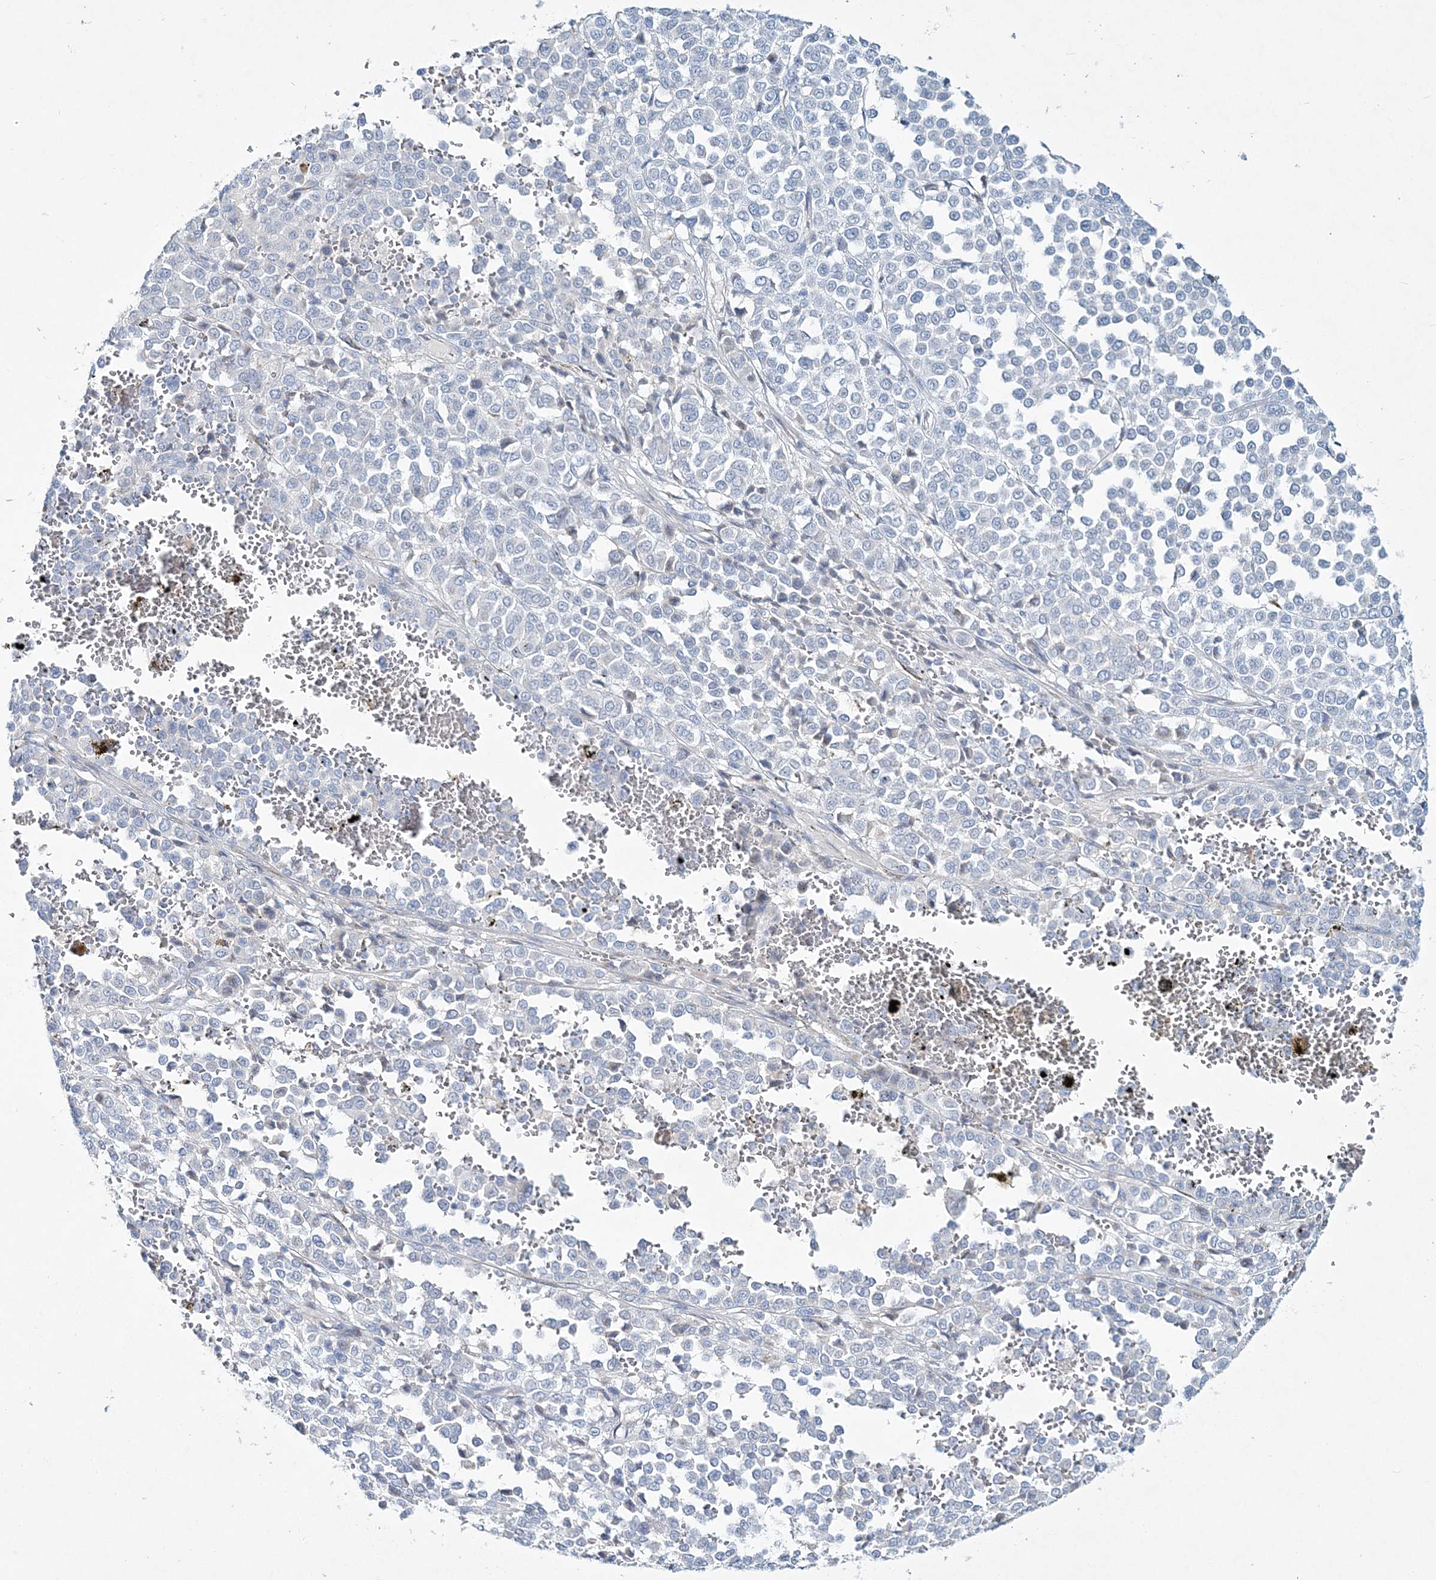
{"staining": {"intensity": "negative", "quantity": "none", "location": "none"}, "tissue": "melanoma", "cell_type": "Tumor cells", "image_type": "cancer", "snomed": [{"axis": "morphology", "description": "Malignant melanoma, Metastatic site"}, {"axis": "topography", "description": "Pancreas"}], "caption": "Tumor cells show no significant staining in malignant melanoma (metastatic site).", "gene": "ADGRL1", "patient": {"sex": "female", "age": 30}}